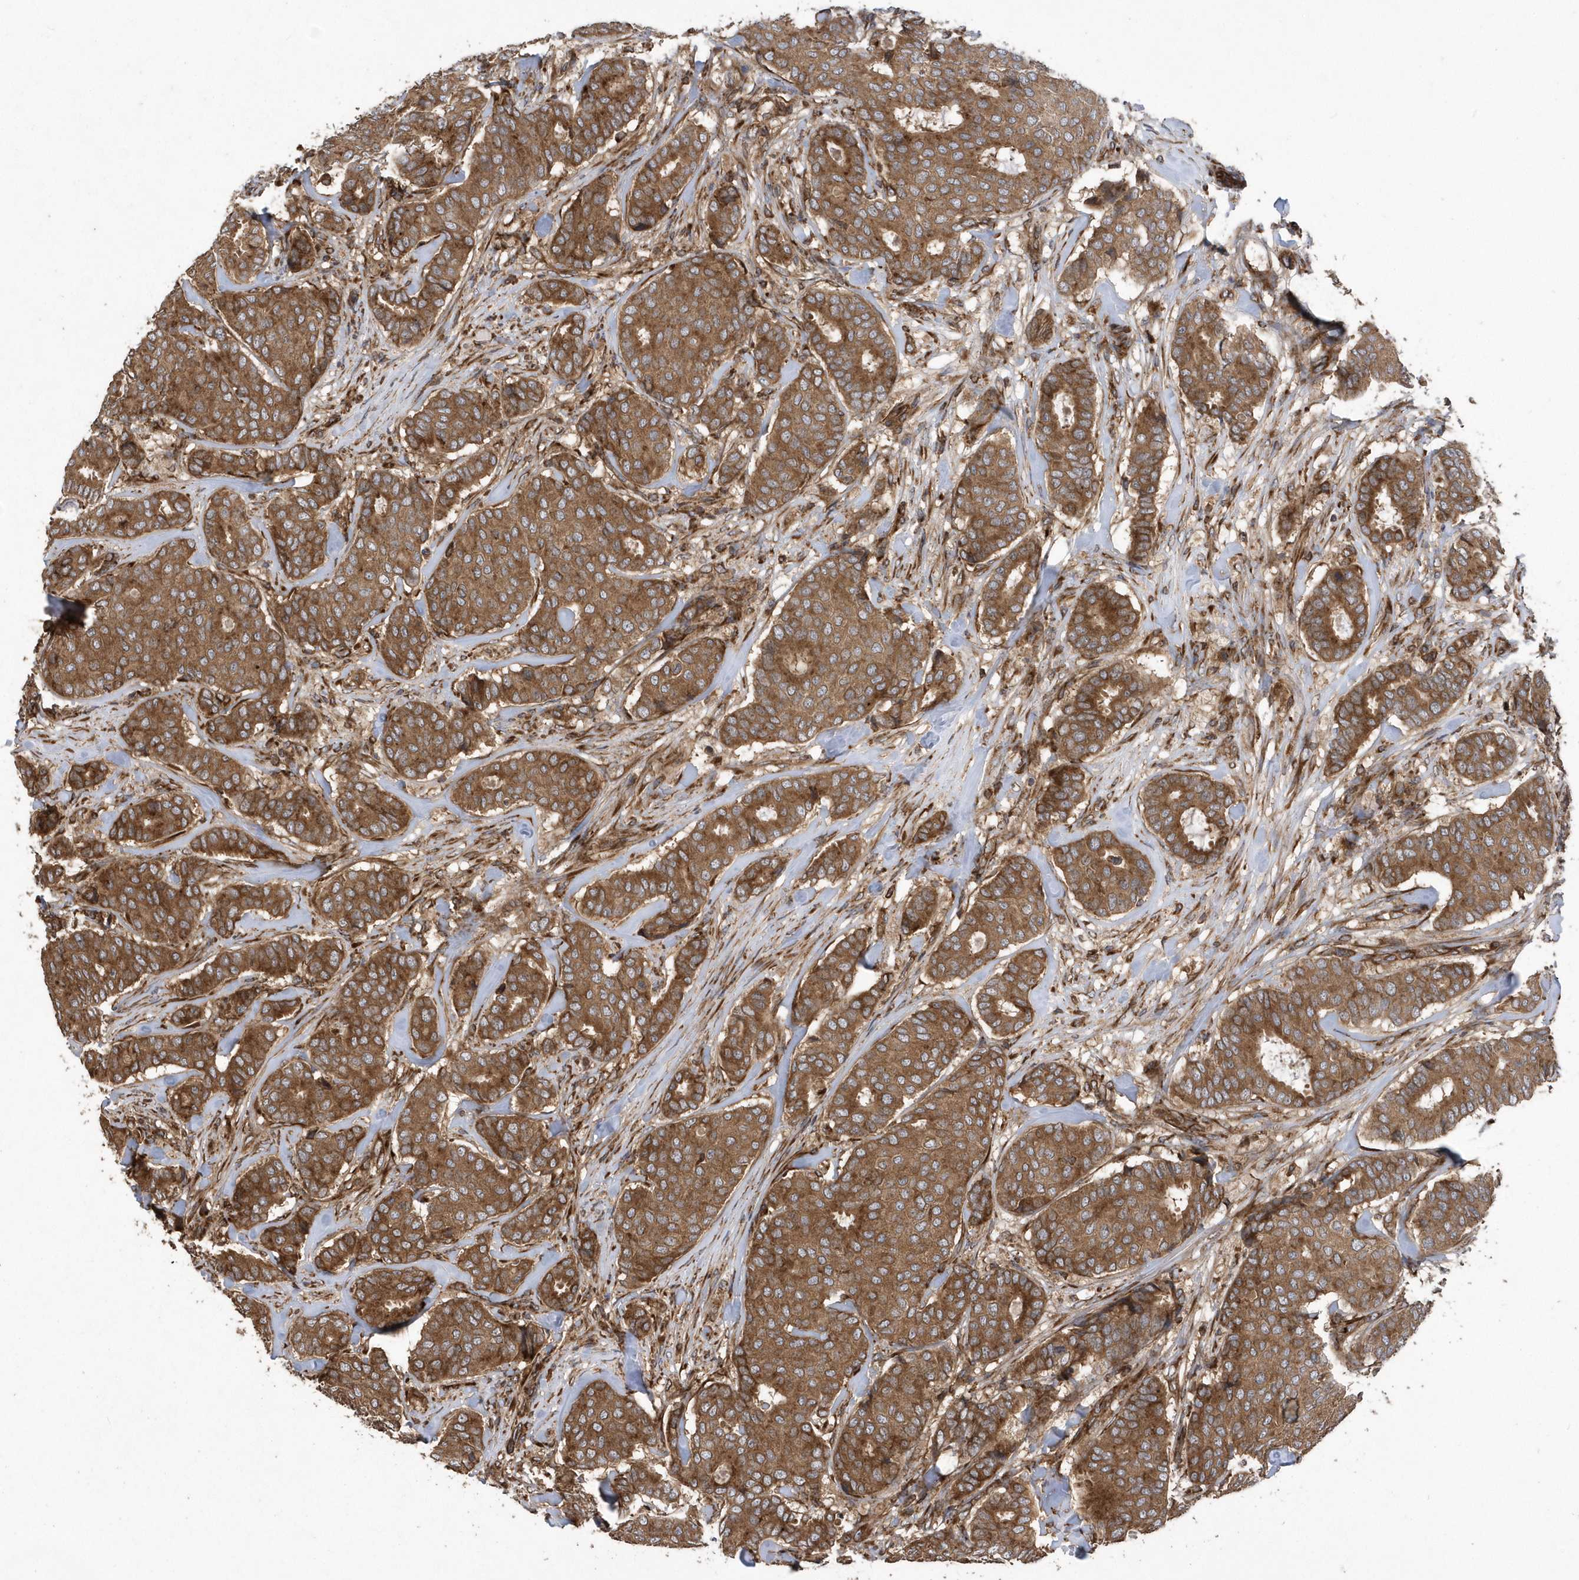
{"staining": {"intensity": "strong", "quantity": ">75%", "location": "cytoplasmic/membranous"}, "tissue": "breast cancer", "cell_type": "Tumor cells", "image_type": "cancer", "snomed": [{"axis": "morphology", "description": "Duct carcinoma"}, {"axis": "topography", "description": "Breast"}], "caption": "A brown stain labels strong cytoplasmic/membranous expression of a protein in breast cancer (intraductal carcinoma) tumor cells.", "gene": "WASHC5", "patient": {"sex": "female", "age": 75}}